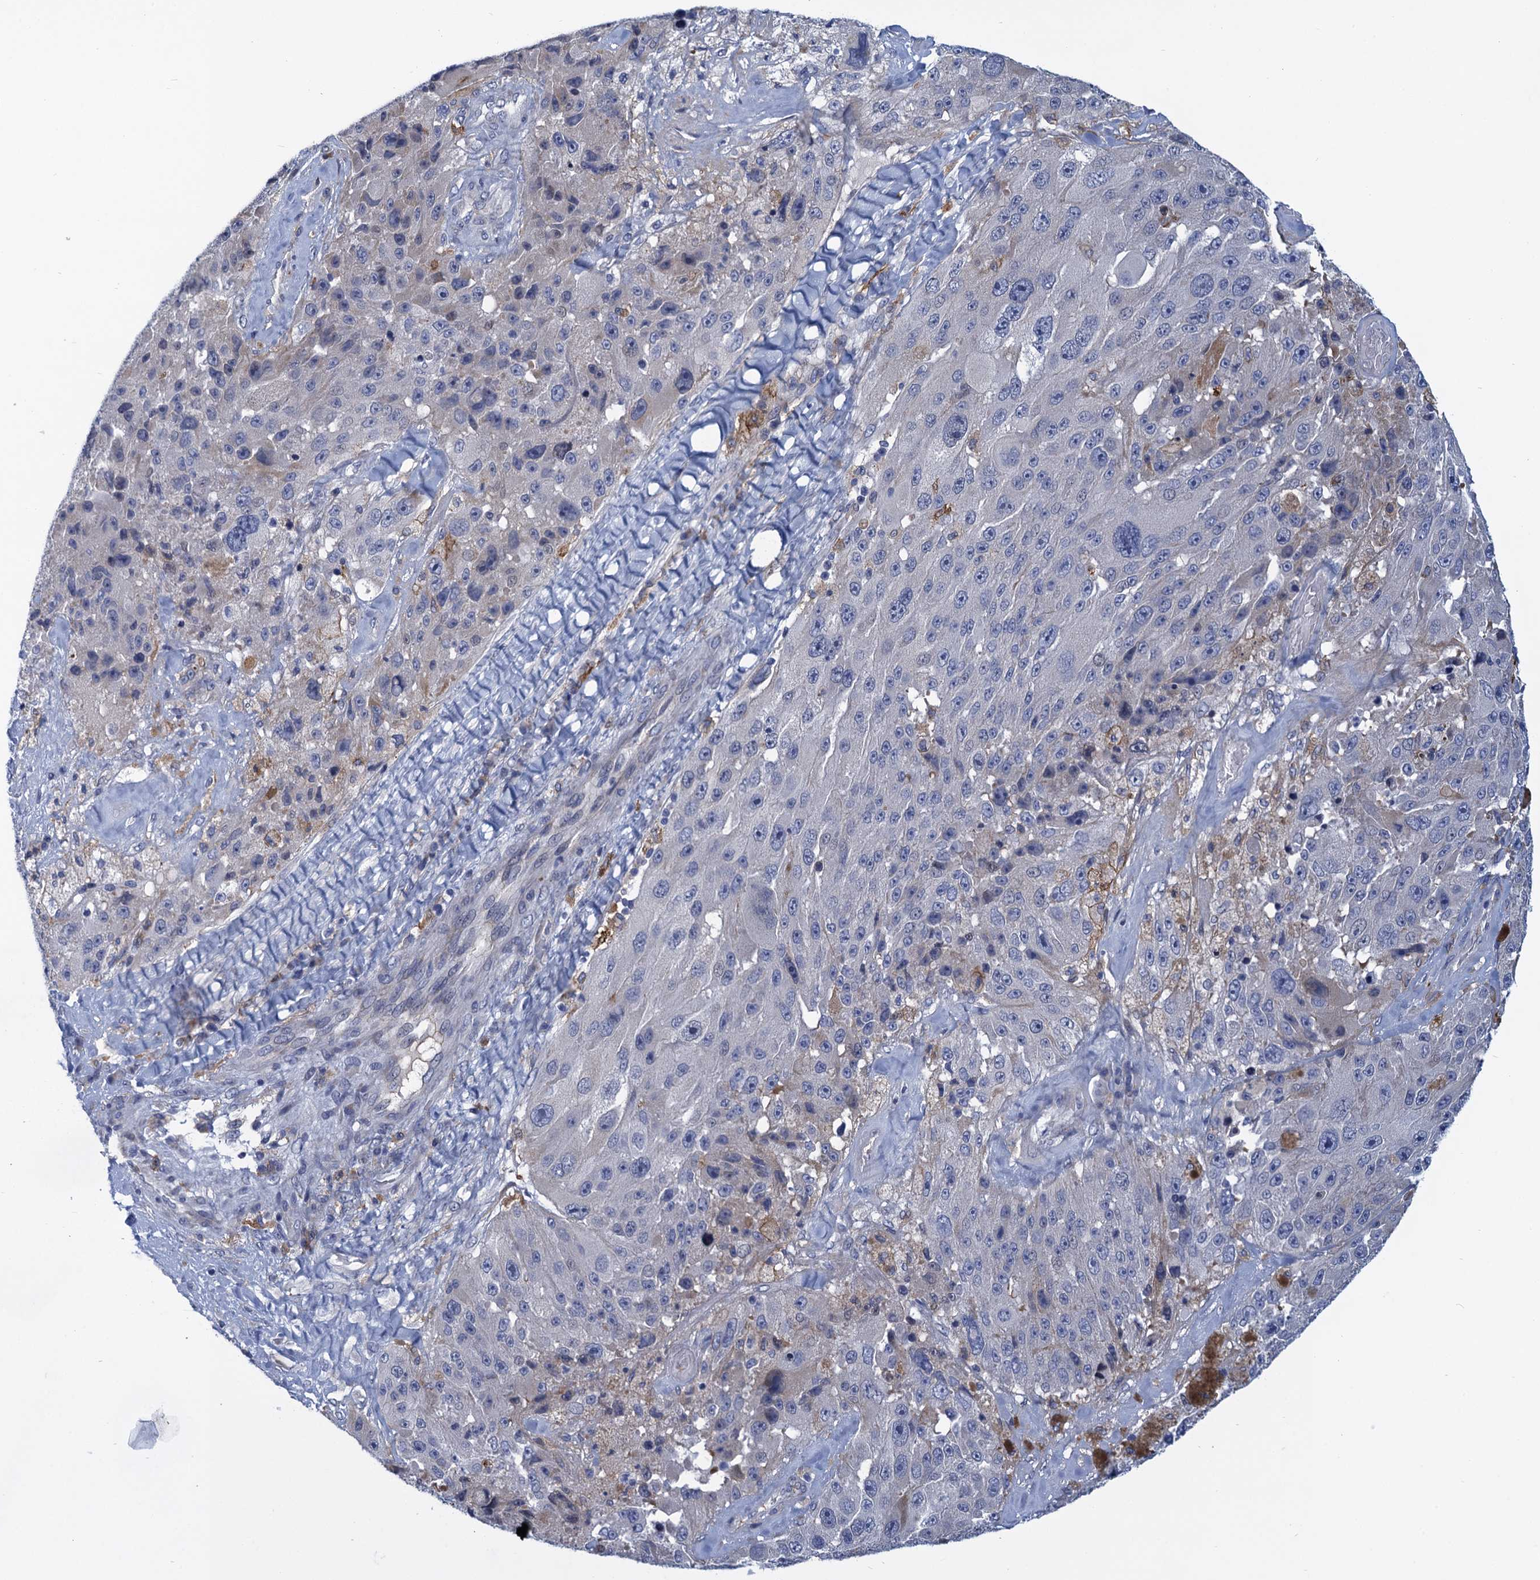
{"staining": {"intensity": "negative", "quantity": "none", "location": "none"}, "tissue": "melanoma", "cell_type": "Tumor cells", "image_type": "cancer", "snomed": [{"axis": "morphology", "description": "Malignant melanoma, Metastatic site"}, {"axis": "topography", "description": "Lymph node"}], "caption": "A photomicrograph of human malignant melanoma (metastatic site) is negative for staining in tumor cells.", "gene": "DNHD1", "patient": {"sex": "male", "age": 62}}